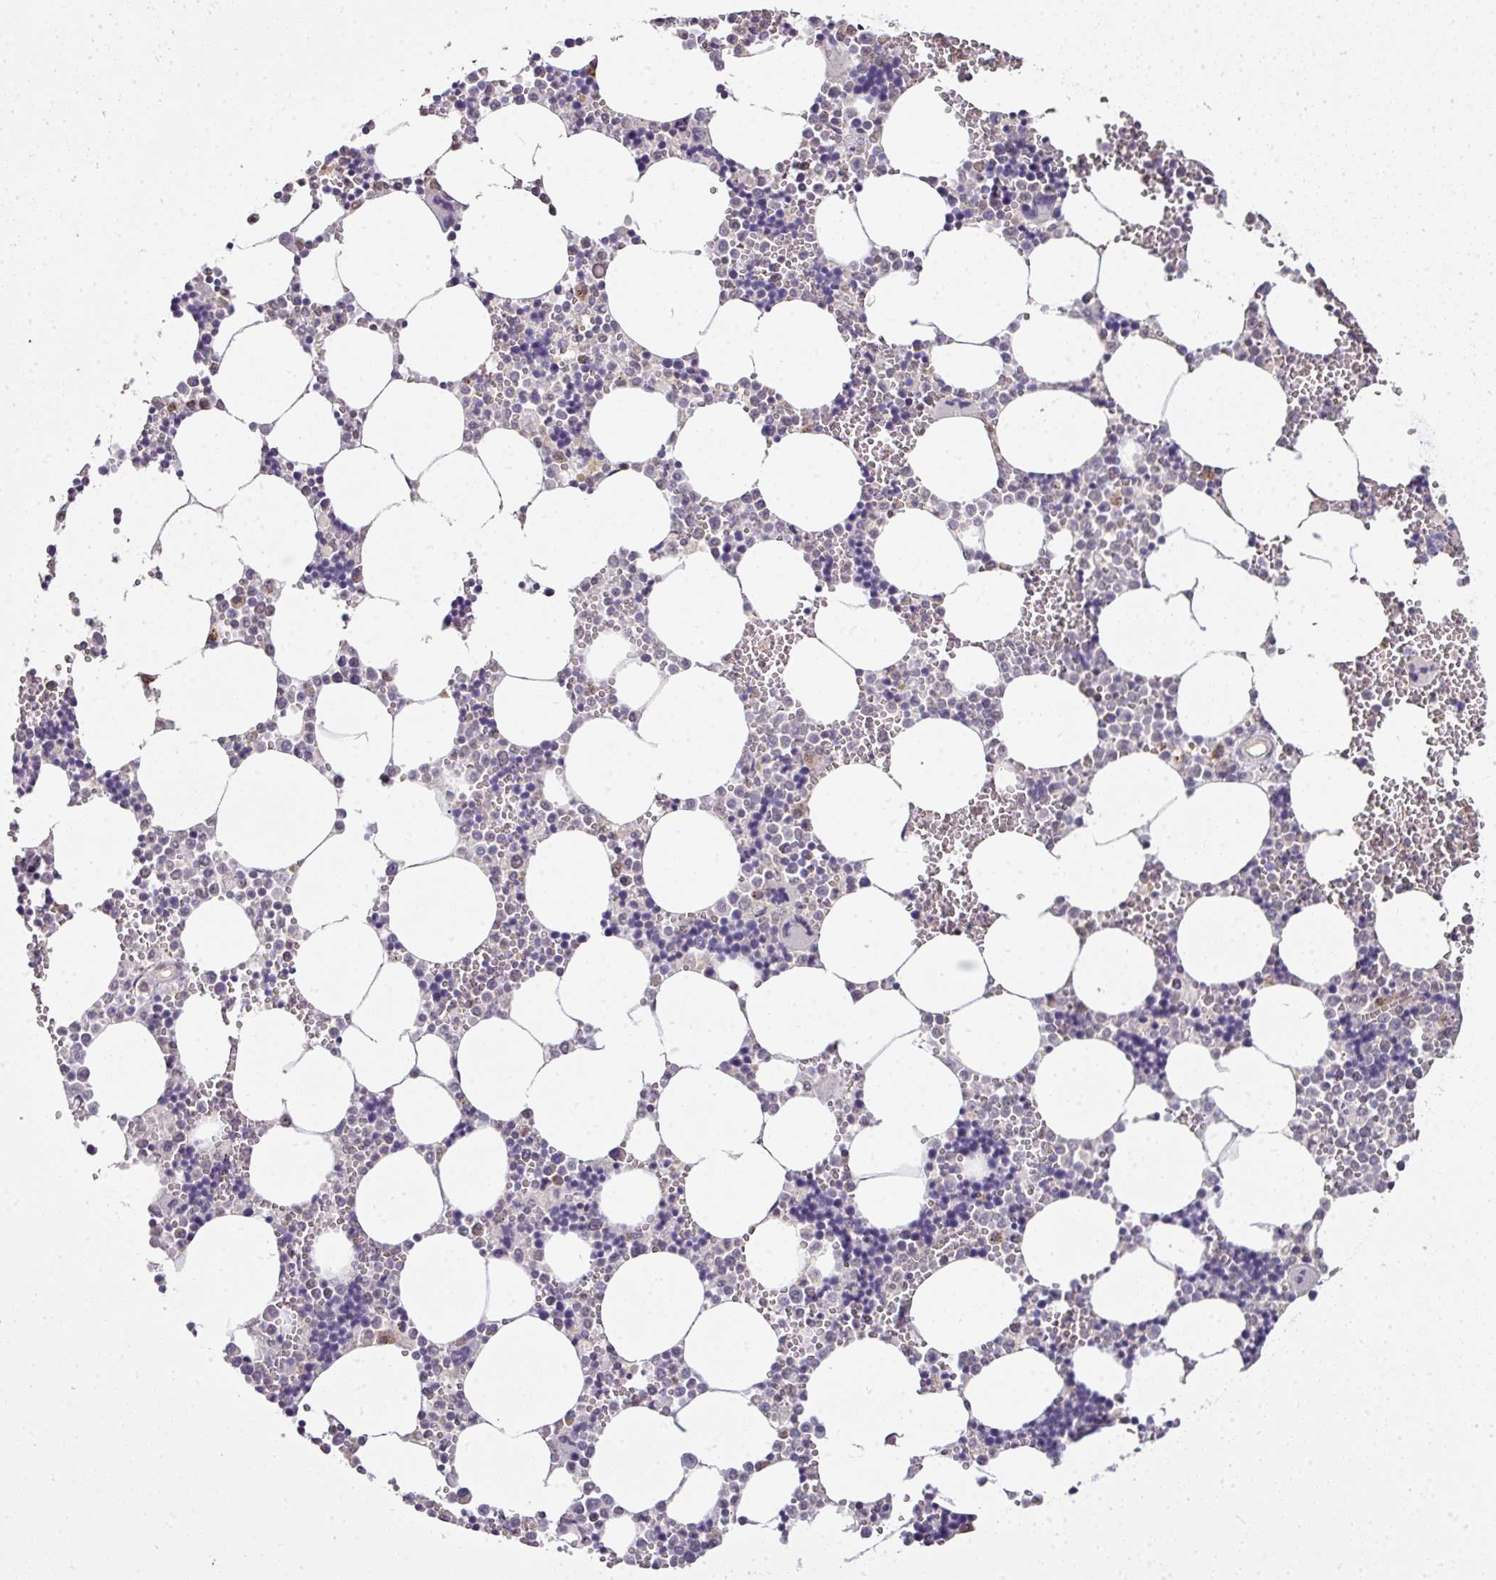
{"staining": {"intensity": "moderate", "quantity": "<25%", "location": "cytoplasmic/membranous"}, "tissue": "bone marrow", "cell_type": "Hematopoietic cells", "image_type": "normal", "snomed": [{"axis": "morphology", "description": "Normal tissue, NOS"}, {"axis": "topography", "description": "Bone marrow"}], "caption": "This image displays immunohistochemistry staining of unremarkable human bone marrow, with low moderate cytoplasmic/membranous positivity in approximately <25% of hematopoietic cells.", "gene": "JPH2", "patient": {"sex": "male", "age": 54}}